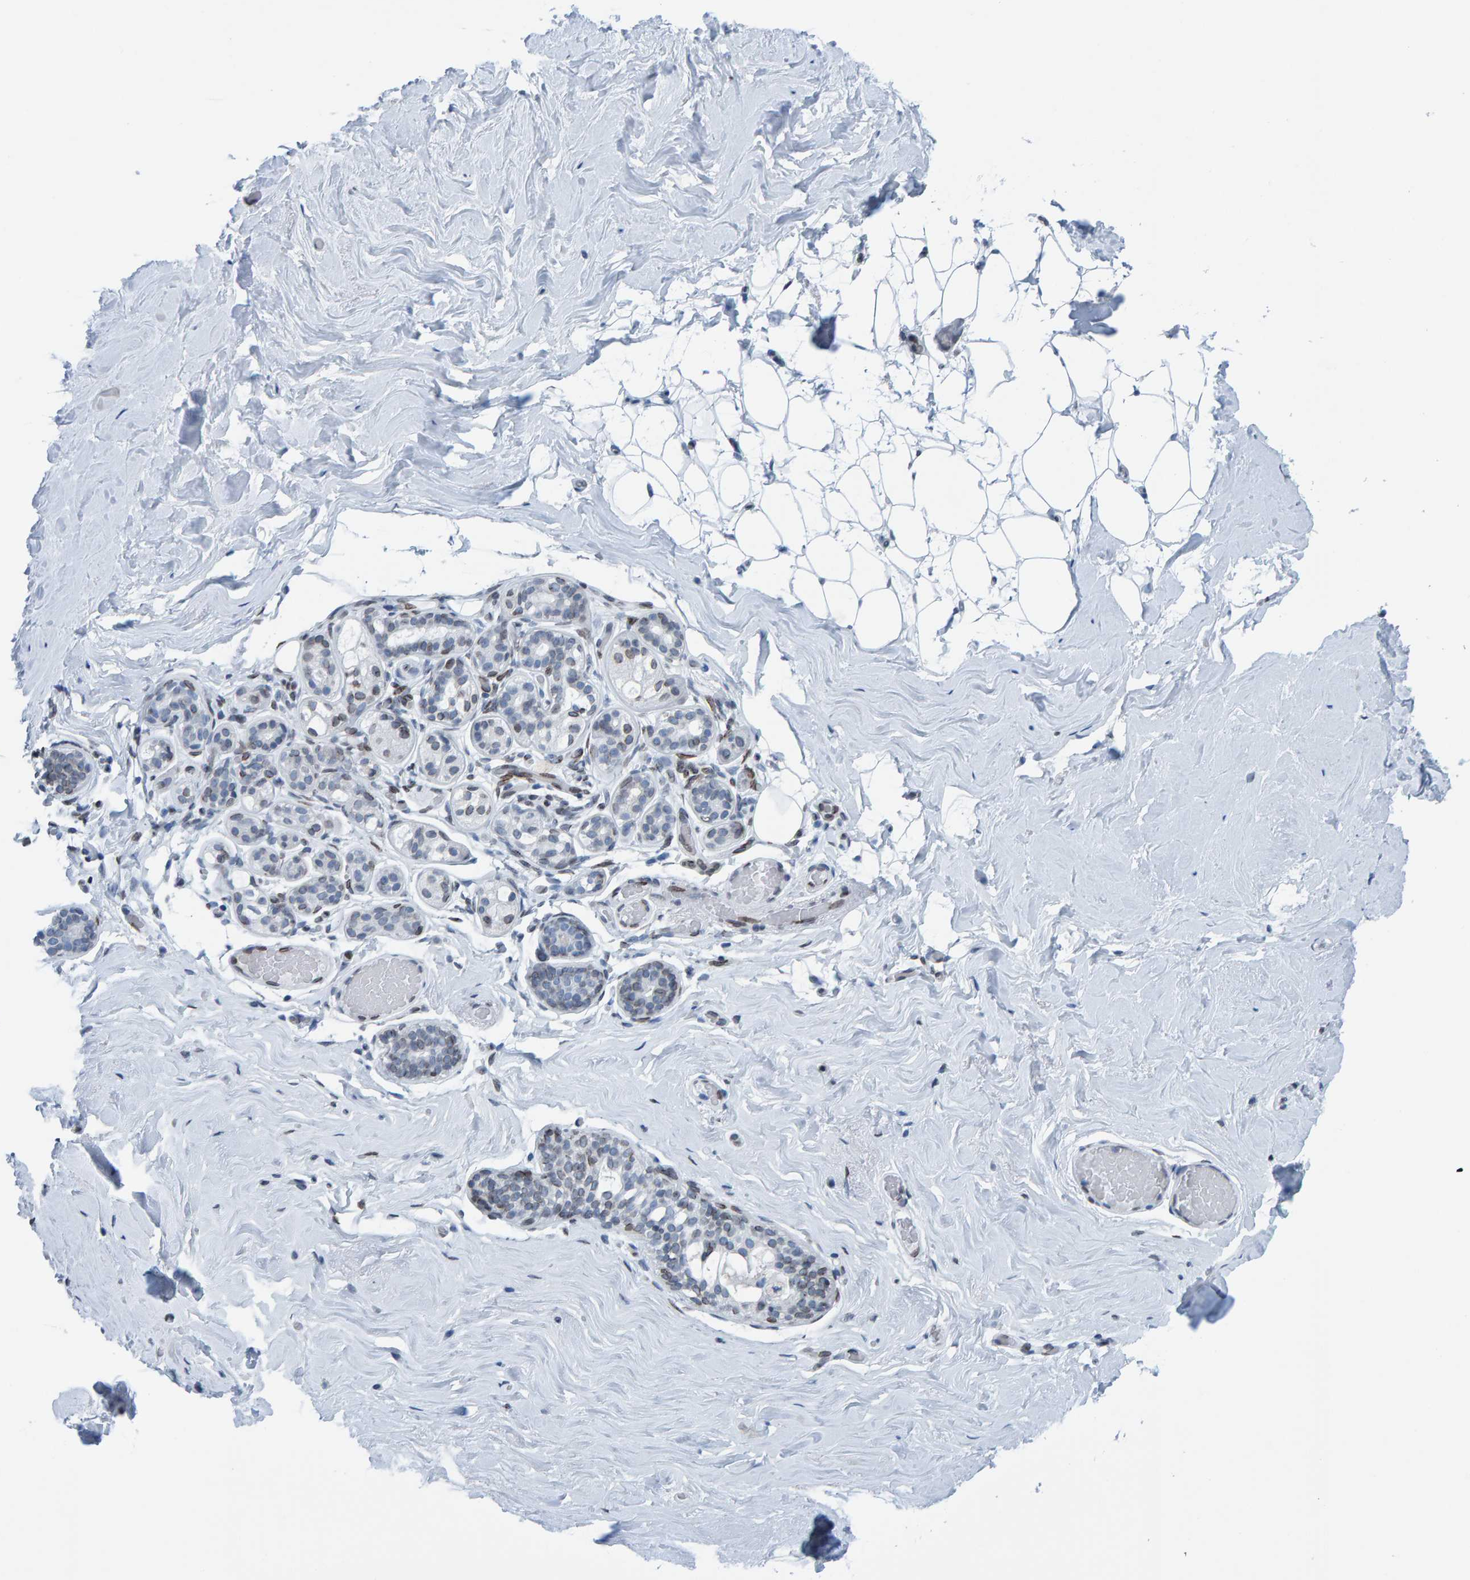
{"staining": {"intensity": "negative", "quantity": "none", "location": "none"}, "tissue": "breast", "cell_type": "Adipocytes", "image_type": "normal", "snomed": [{"axis": "morphology", "description": "Normal tissue, NOS"}, {"axis": "topography", "description": "Breast"}], "caption": "A high-resolution image shows IHC staining of normal breast, which reveals no significant staining in adipocytes.", "gene": "LMNB2", "patient": {"sex": "female", "age": 75}}